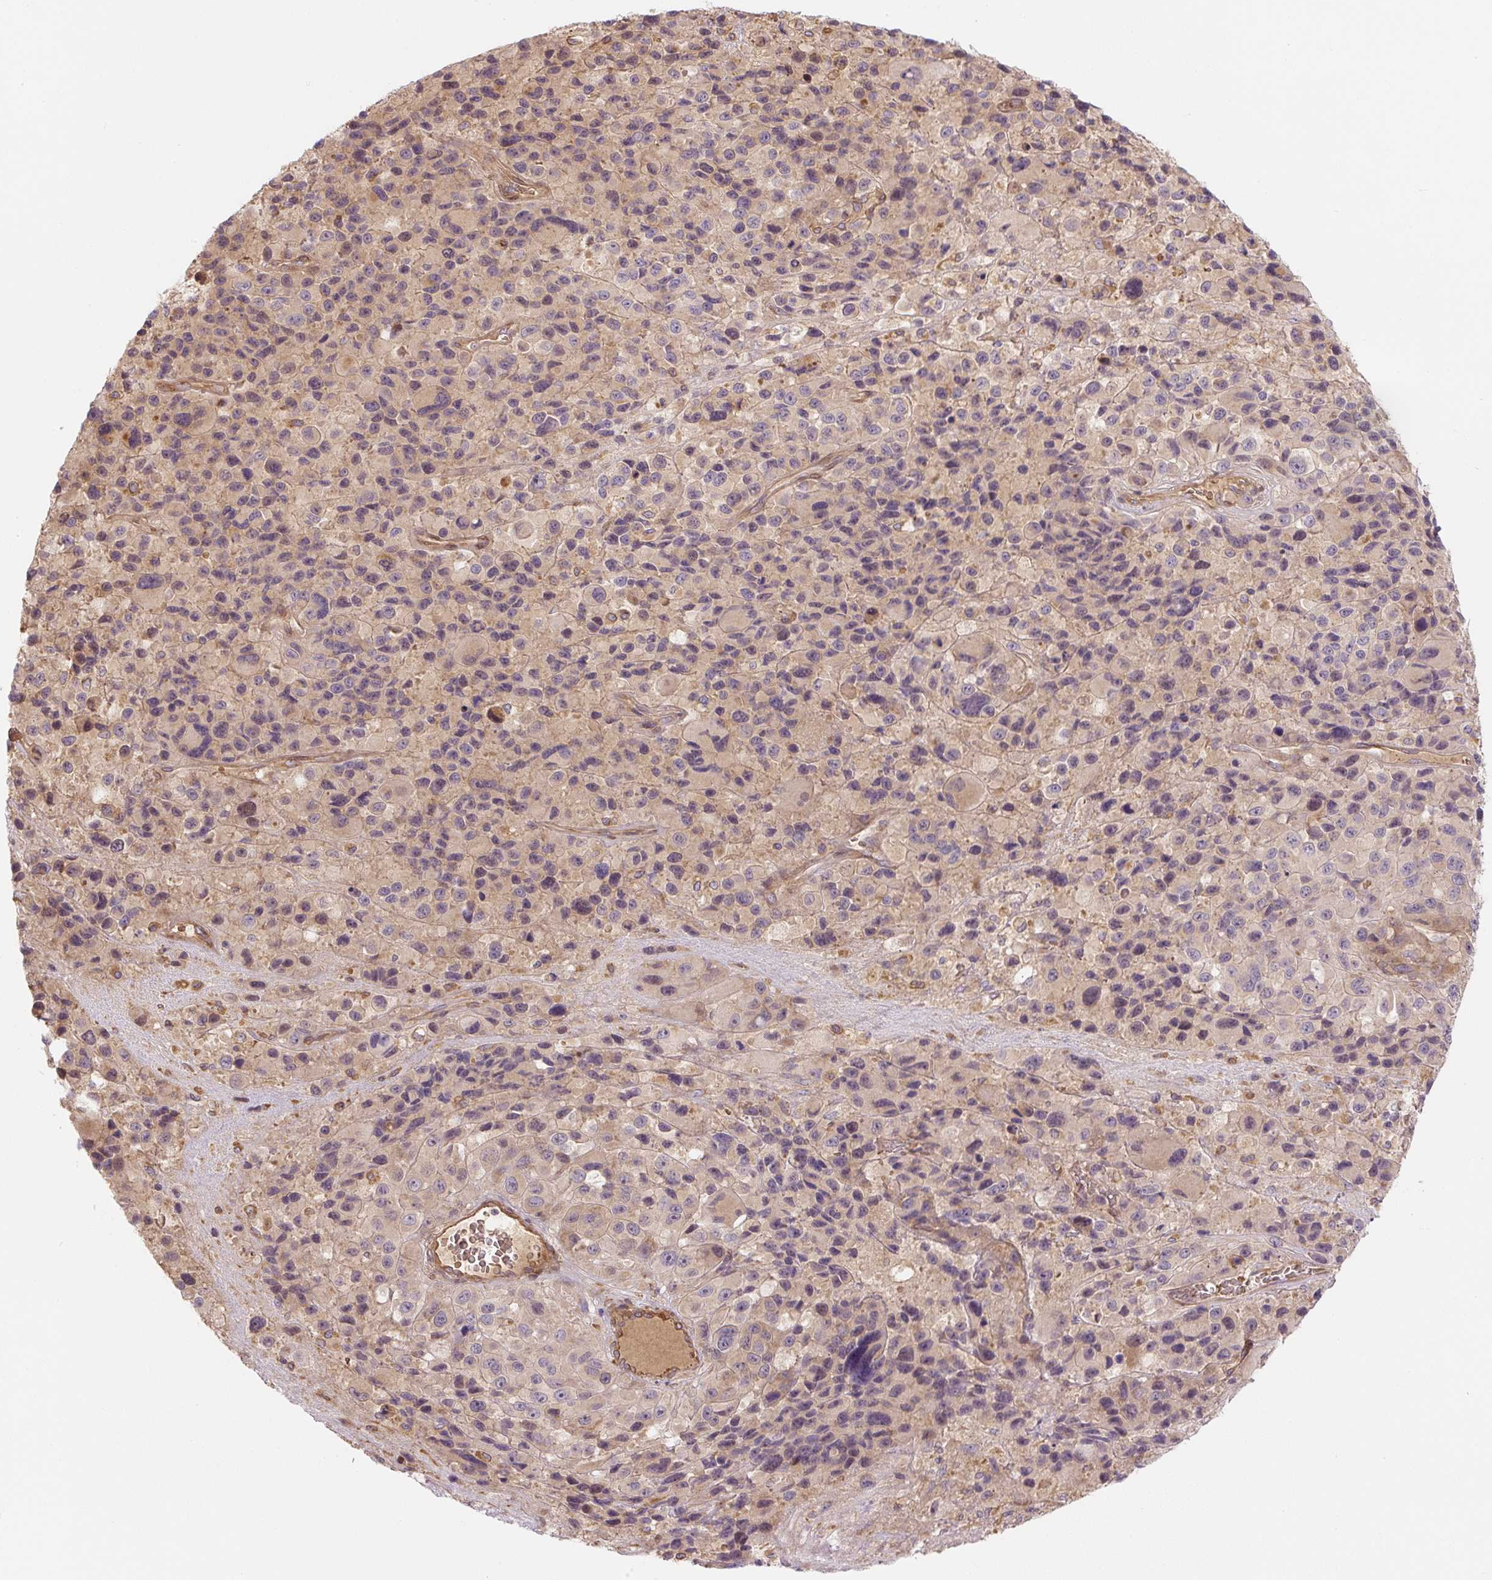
{"staining": {"intensity": "negative", "quantity": "none", "location": "none"}, "tissue": "melanoma", "cell_type": "Tumor cells", "image_type": "cancer", "snomed": [{"axis": "morphology", "description": "Malignant melanoma, Metastatic site"}, {"axis": "topography", "description": "Lymph node"}], "caption": "This micrograph is of melanoma stained with immunohistochemistry (IHC) to label a protein in brown with the nuclei are counter-stained blue. There is no positivity in tumor cells.", "gene": "RASA1", "patient": {"sex": "female", "age": 65}}